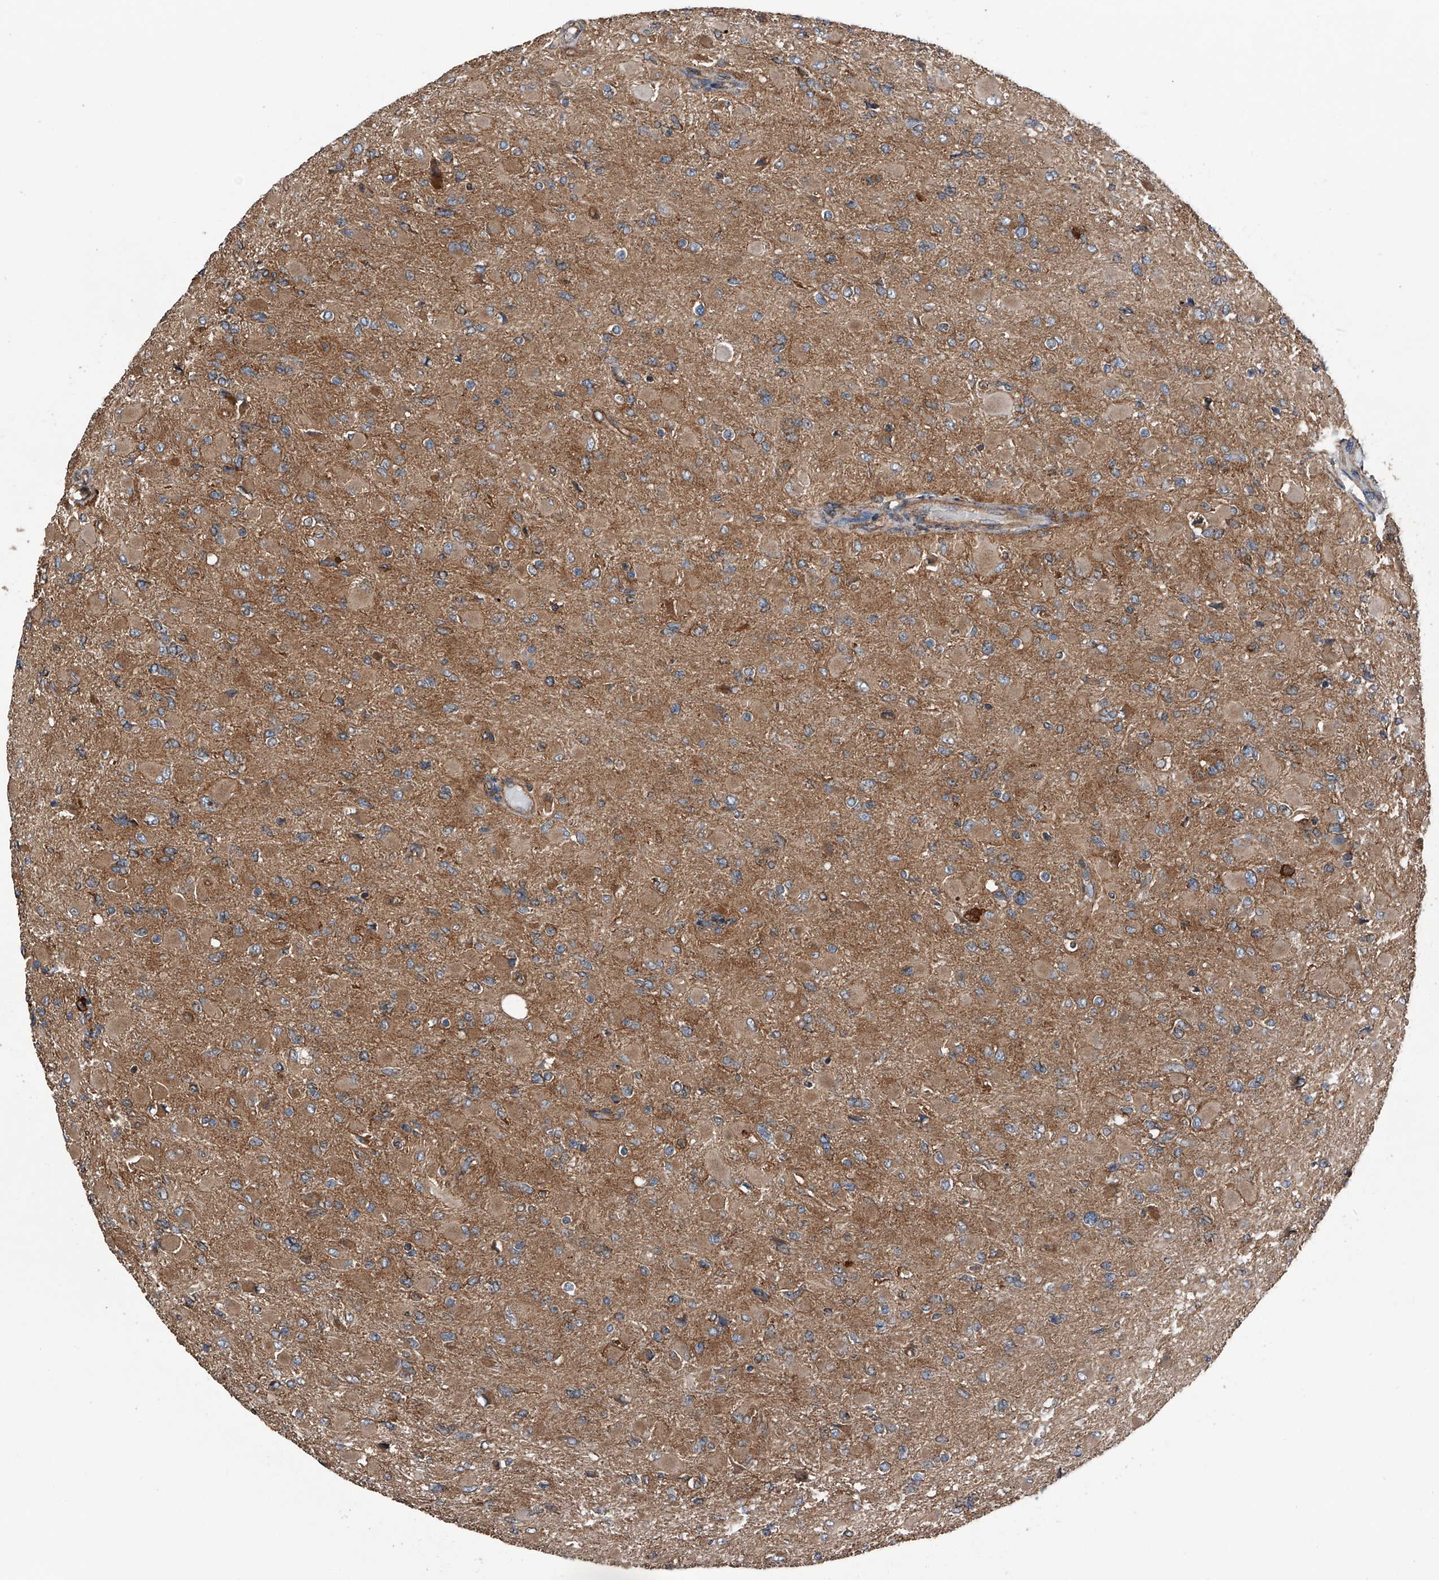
{"staining": {"intensity": "negative", "quantity": "none", "location": "none"}, "tissue": "glioma", "cell_type": "Tumor cells", "image_type": "cancer", "snomed": [{"axis": "morphology", "description": "Glioma, malignant, High grade"}, {"axis": "topography", "description": "Cerebral cortex"}], "caption": "This is an immunohistochemistry (IHC) photomicrograph of human glioma. There is no positivity in tumor cells.", "gene": "KCNJ2", "patient": {"sex": "female", "age": 36}}